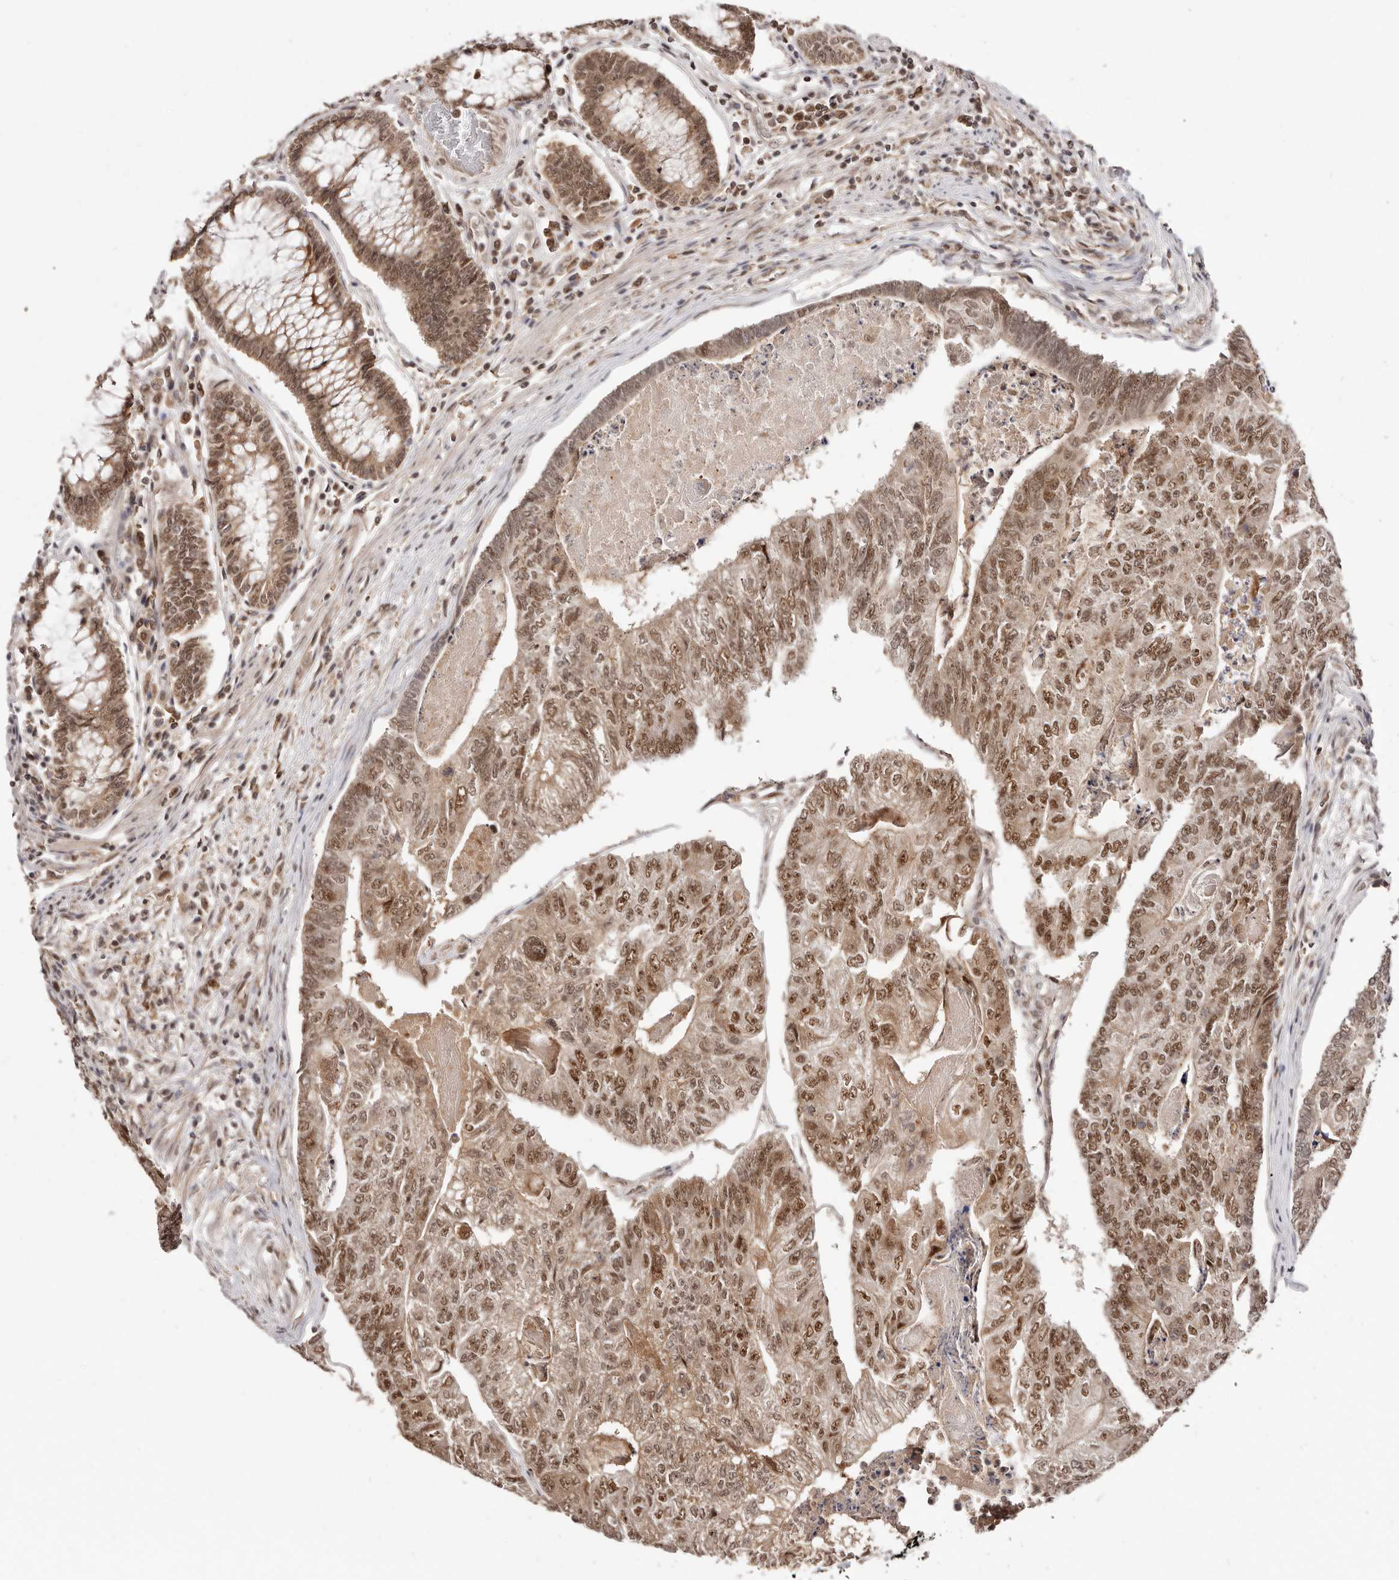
{"staining": {"intensity": "moderate", "quantity": ">75%", "location": "nuclear"}, "tissue": "colorectal cancer", "cell_type": "Tumor cells", "image_type": "cancer", "snomed": [{"axis": "morphology", "description": "Adenocarcinoma, NOS"}, {"axis": "topography", "description": "Colon"}], "caption": "The photomicrograph demonstrates immunohistochemical staining of colorectal adenocarcinoma. There is moderate nuclear staining is seen in about >75% of tumor cells. Nuclei are stained in blue.", "gene": "MED8", "patient": {"sex": "female", "age": 67}}